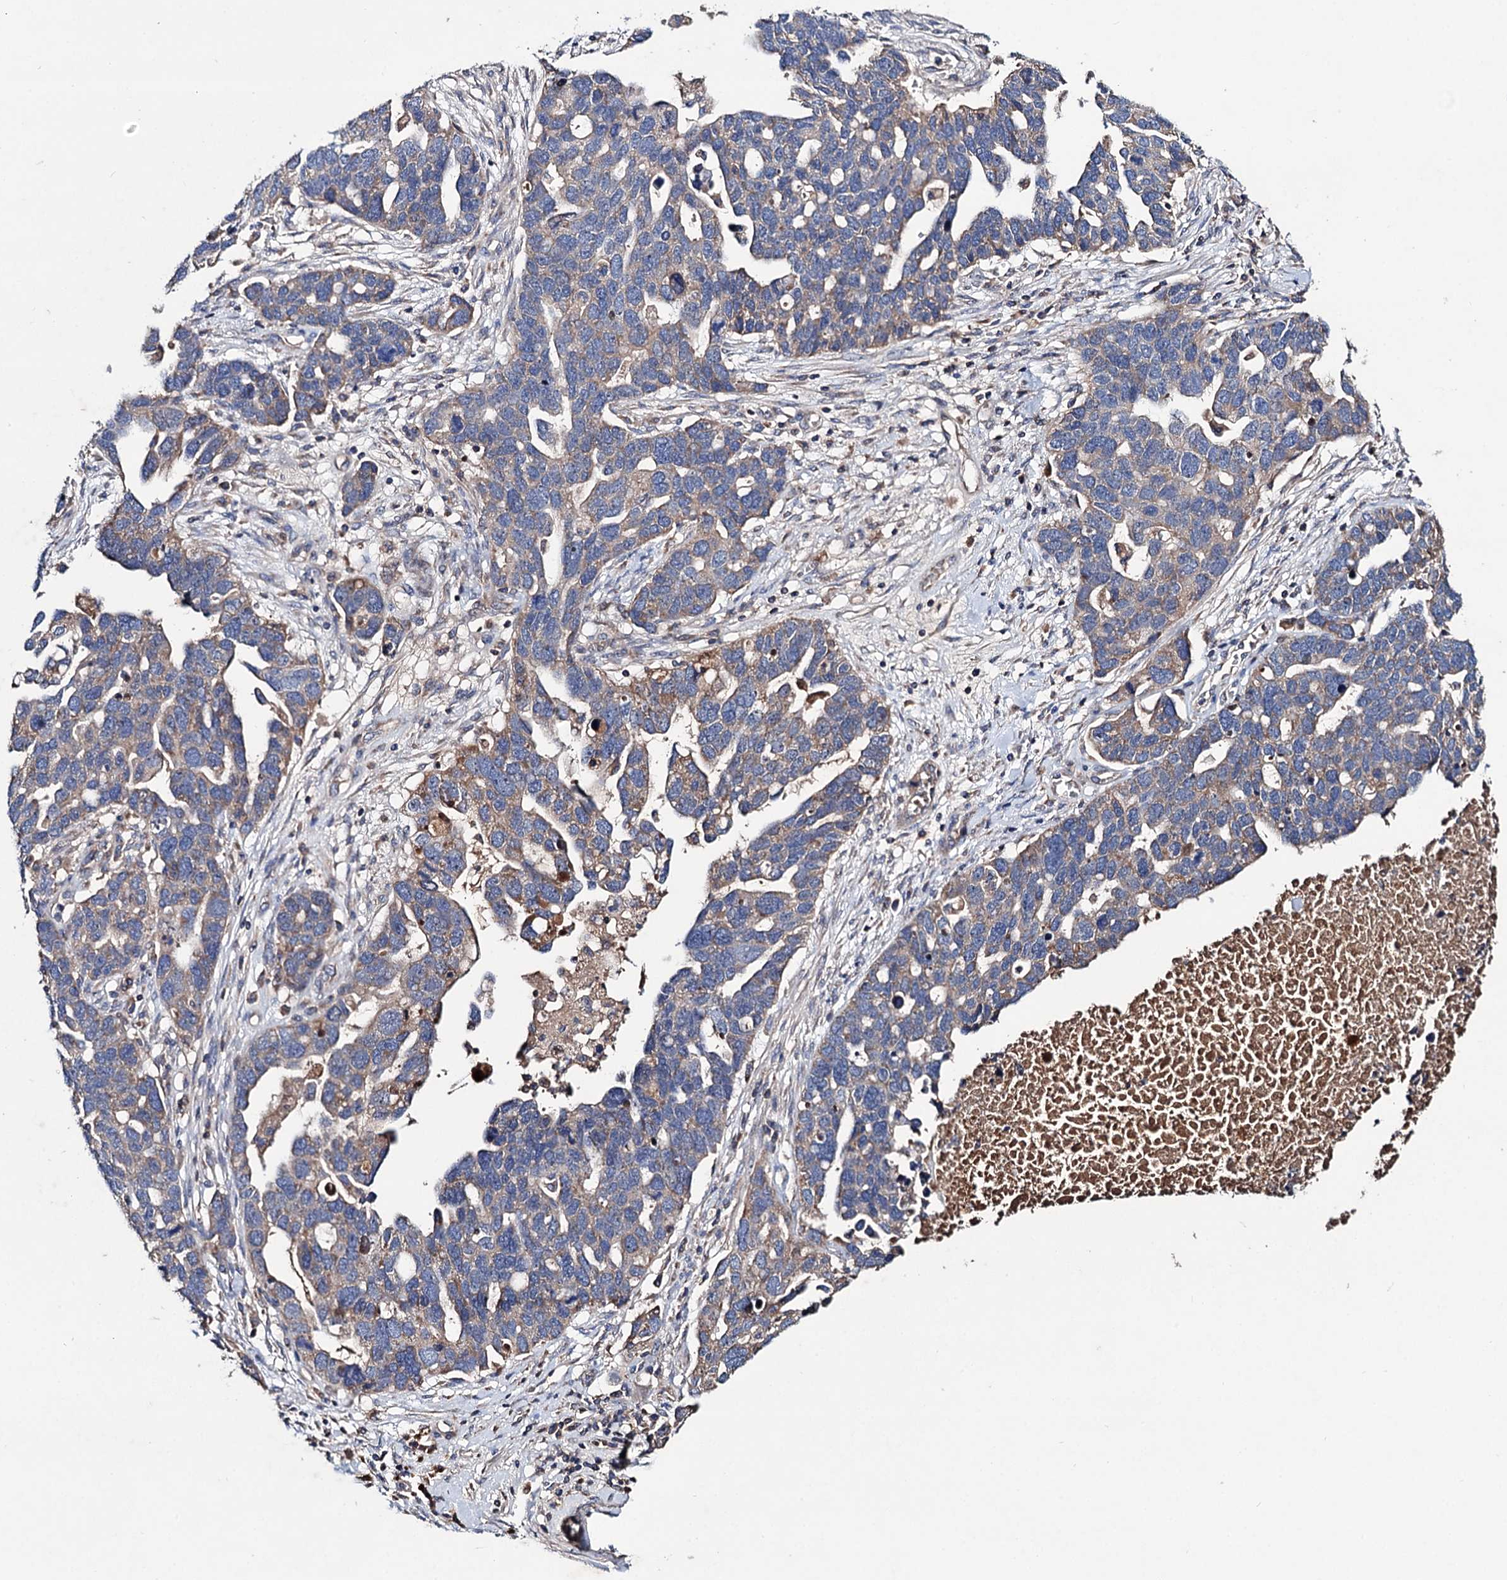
{"staining": {"intensity": "weak", "quantity": "25%-75%", "location": "cytoplasmic/membranous"}, "tissue": "ovarian cancer", "cell_type": "Tumor cells", "image_type": "cancer", "snomed": [{"axis": "morphology", "description": "Cystadenocarcinoma, serous, NOS"}, {"axis": "topography", "description": "Ovary"}], "caption": "High-magnification brightfield microscopy of ovarian cancer (serous cystadenocarcinoma) stained with DAB (brown) and counterstained with hematoxylin (blue). tumor cells exhibit weak cytoplasmic/membranous staining is present in approximately25%-75% of cells. The staining is performed using DAB brown chromogen to label protein expression. The nuclei are counter-stained blue using hematoxylin.", "gene": "CLPB", "patient": {"sex": "female", "age": 54}}